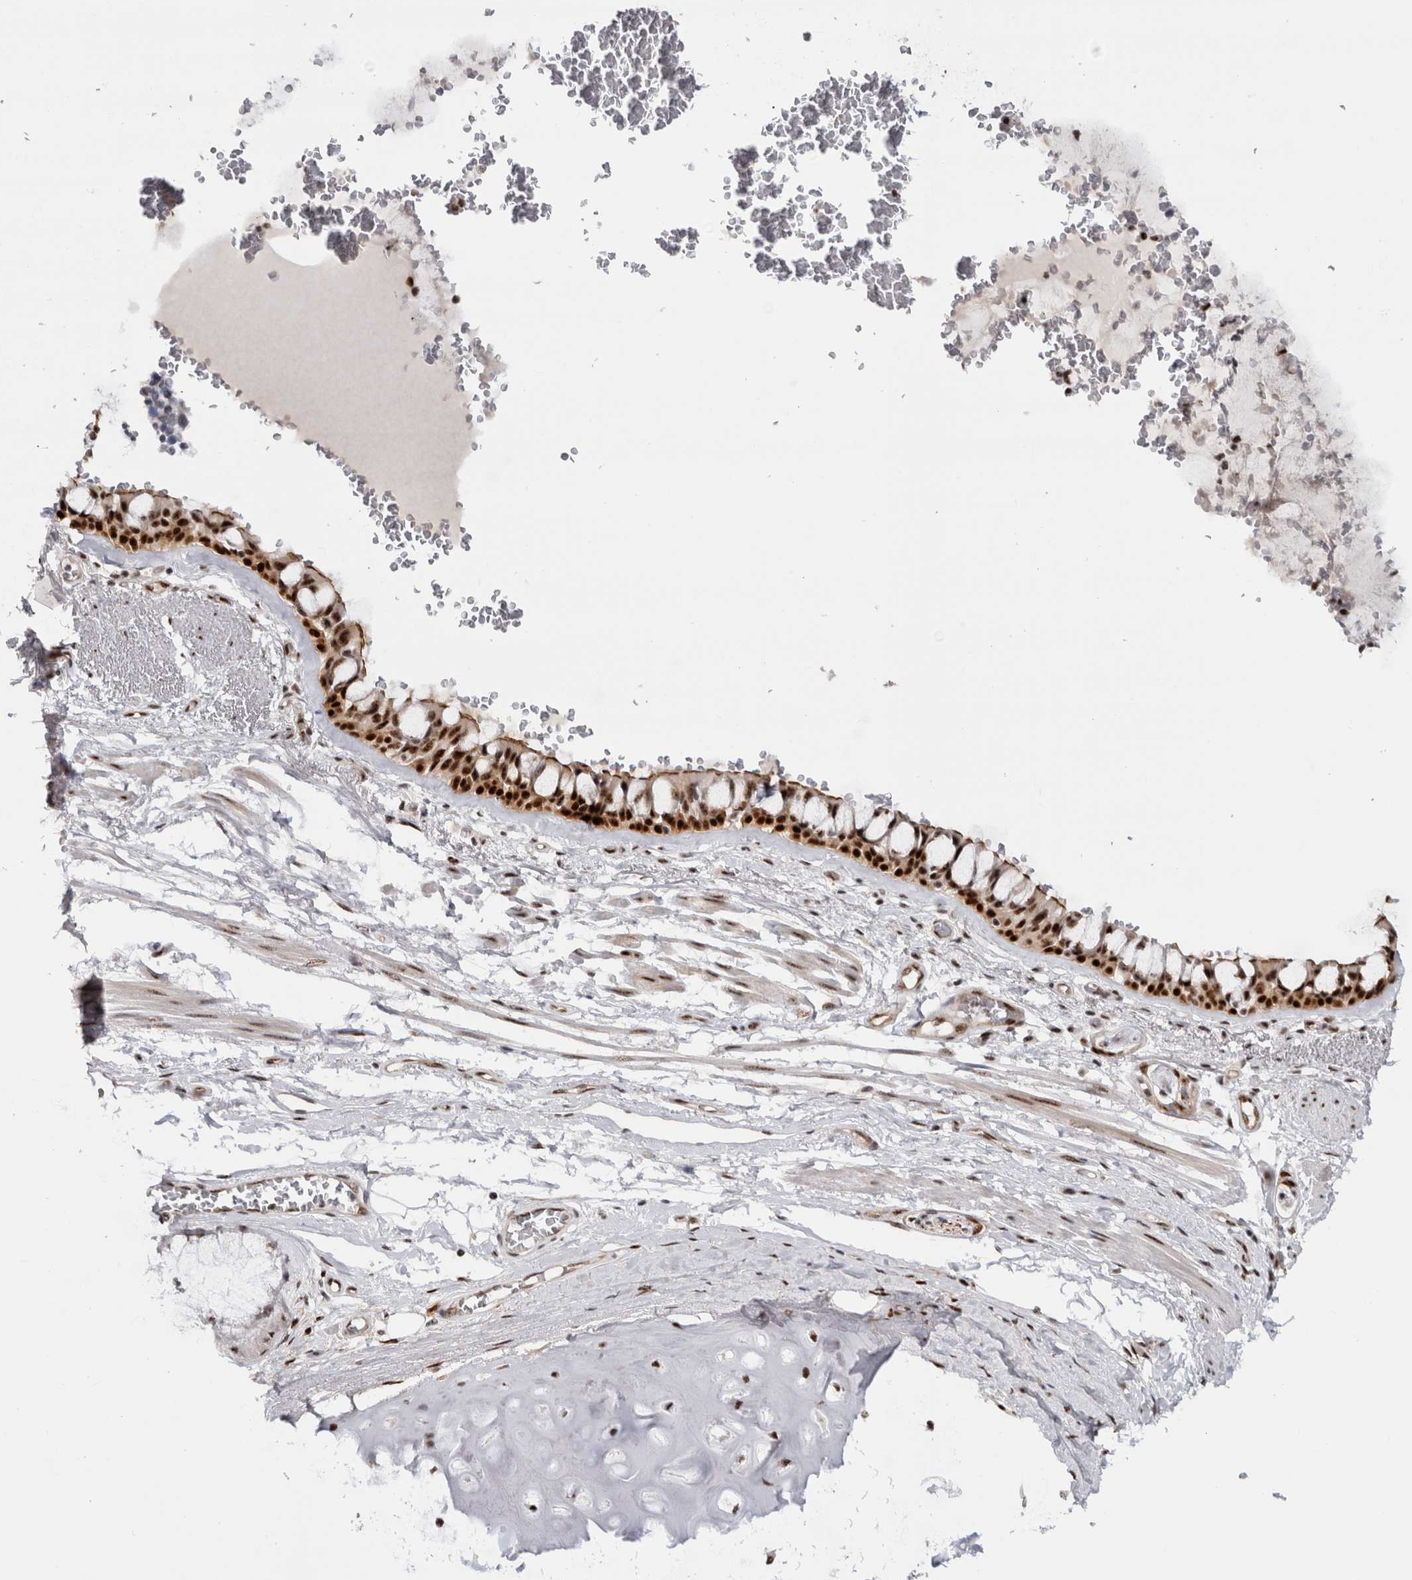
{"staining": {"intensity": "strong", "quantity": ">75%", "location": "cytoplasmic/membranous,nuclear"}, "tissue": "bronchus", "cell_type": "Respiratory epithelial cells", "image_type": "normal", "snomed": [{"axis": "morphology", "description": "Normal tissue, NOS"}, {"axis": "topography", "description": "Bronchus"}], "caption": "Bronchus was stained to show a protein in brown. There is high levels of strong cytoplasmic/membranous,nuclear staining in about >75% of respiratory epithelial cells. The protein of interest is shown in brown color, while the nuclei are stained blue.", "gene": "MKNK1", "patient": {"sex": "male", "age": 66}}